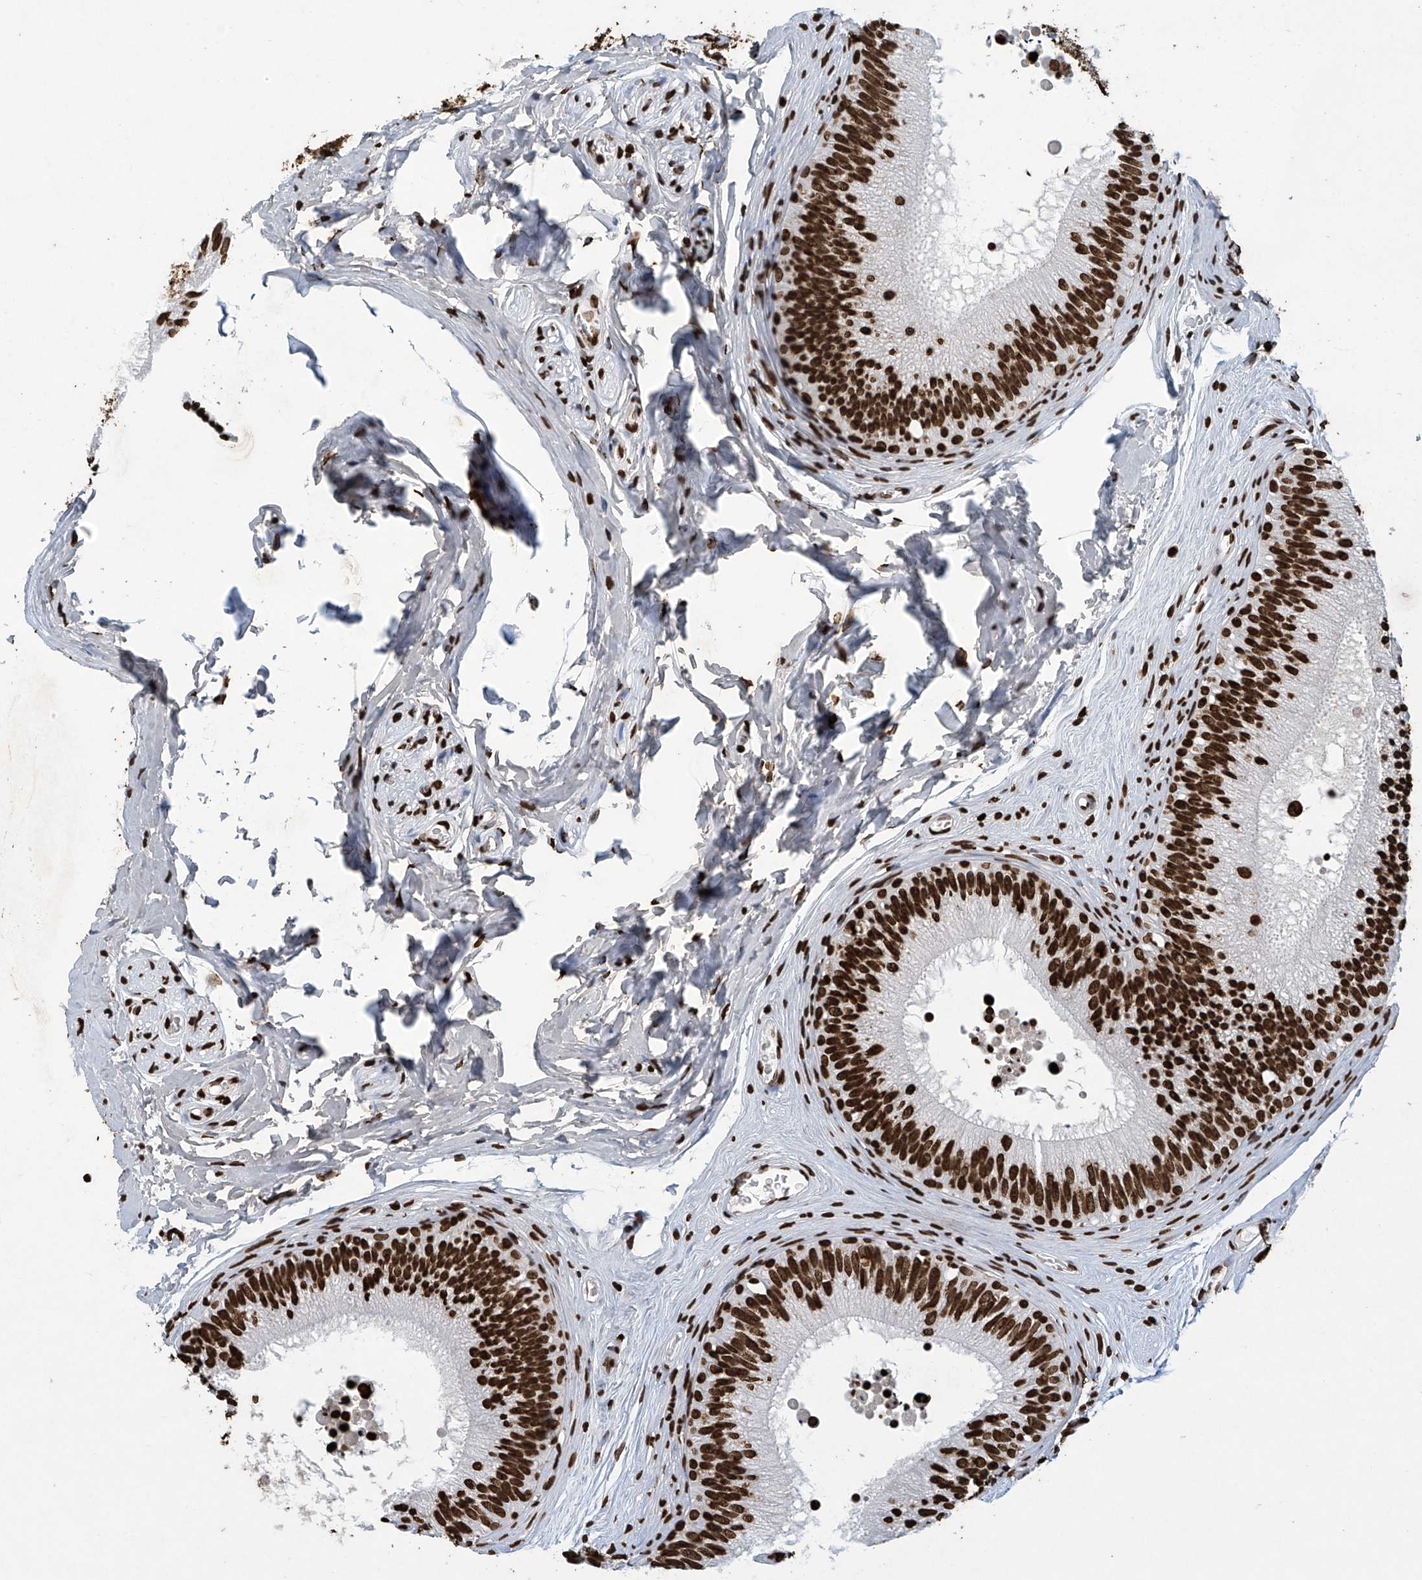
{"staining": {"intensity": "strong", "quantity": ">75%", "location": "nuclear"}, "tissue": "epididymis", "cell_type": "Glandular cells", "image_type": "normal", "snomed": [{"axis": "morphology", "description": "Normal tissue, NOS"}, {"axis": "topography", "description": "Epididymis"}], "caption": "Protein analysis of unremarkable epididymis displays strong nuclear staining in about >75% of glandular cells. (DAB (3,3'-diaminobenzidine) IHC with brightfield microscopy, high magnification).", "gene": "H3", "patient": {"sex": "male", "age": 29}}